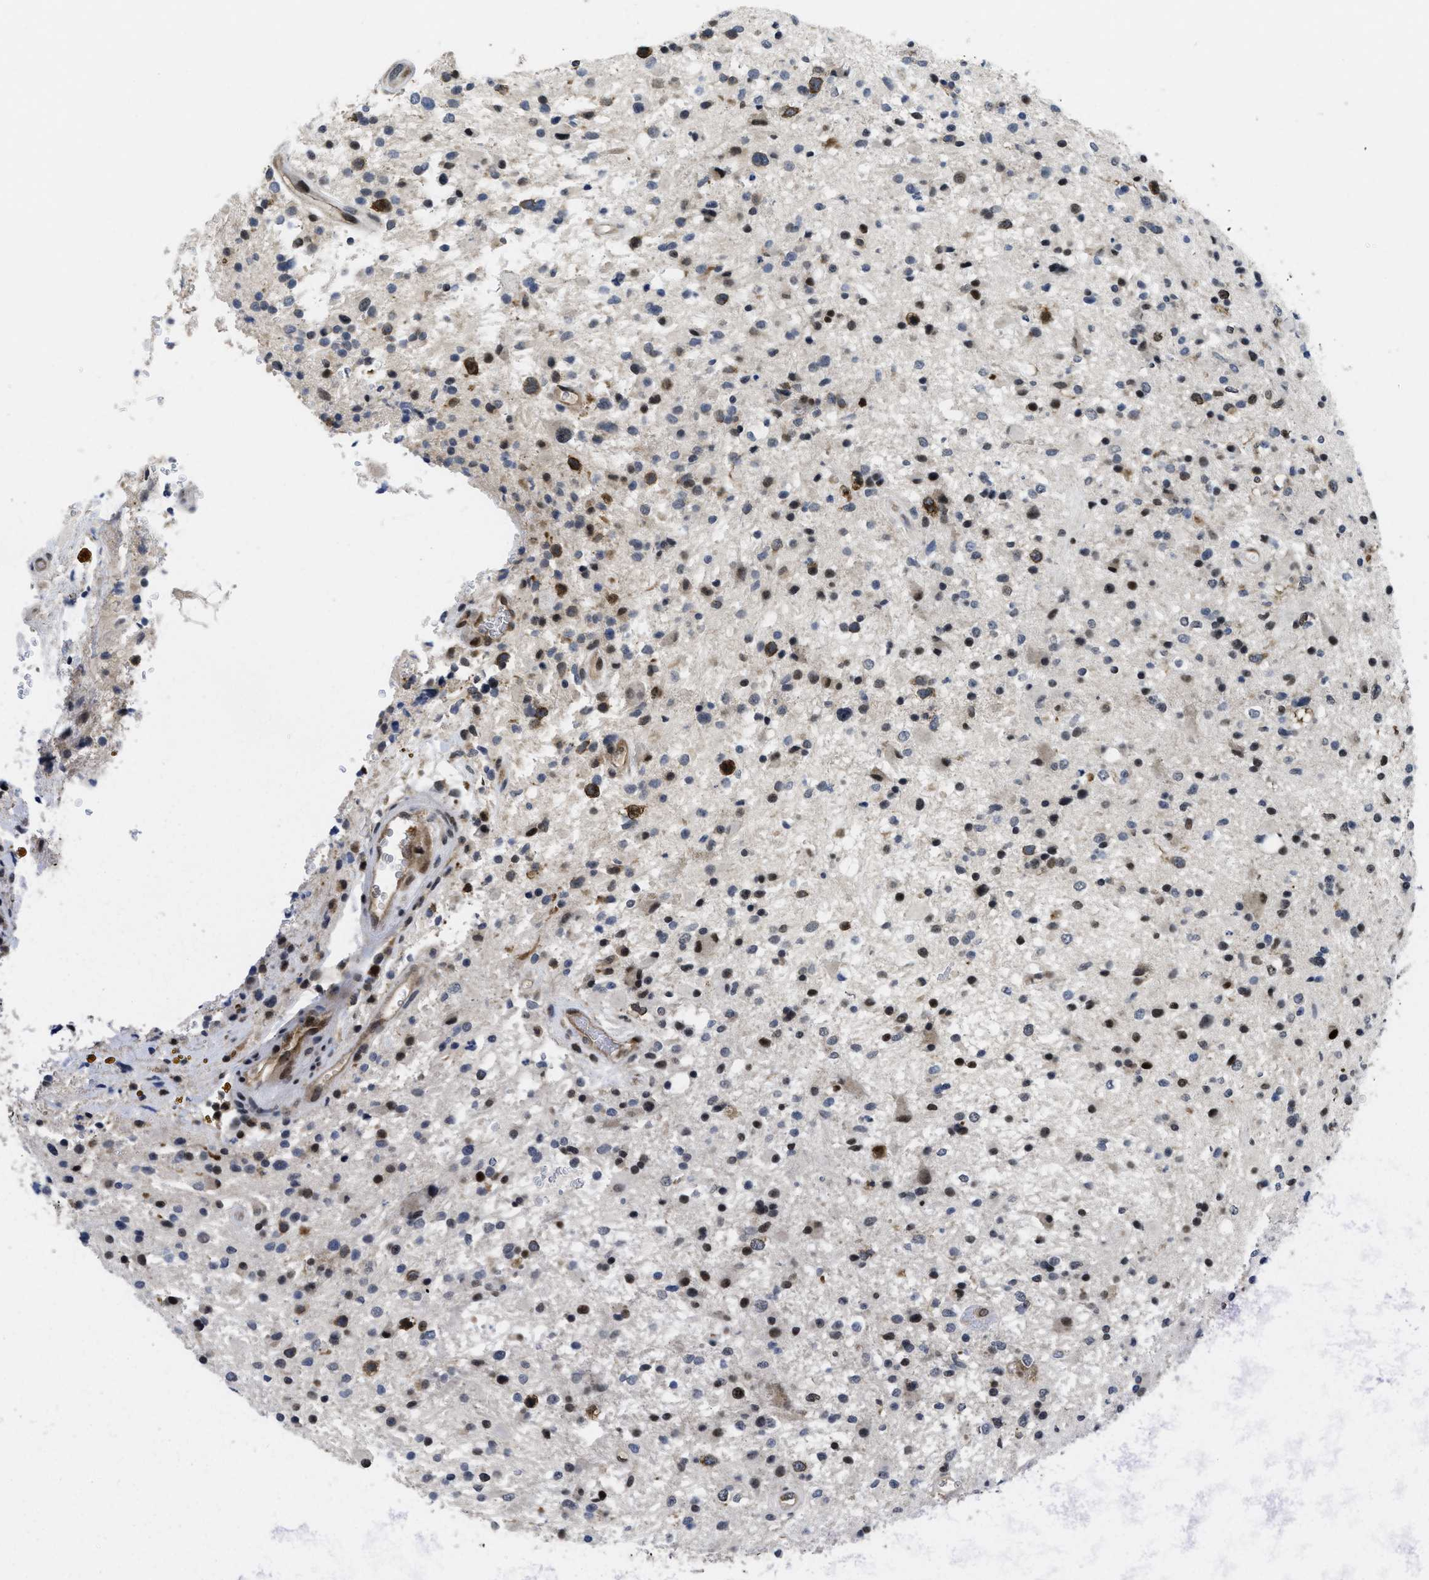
{"staining": {"intensity": "moderate", "quantity": "25%-75%", "location": "nuclear"}, "tissue": "glioma", "cell_type": "Tumor cells", "image_type": "cancer", "snomed": [{"axis": "morphology", "description": "Glioma, malignant, High grade"}, {"axis": "topography", "description": "Brain"}], "caption": "This micrograph reveals immunohistochemistry staining of human glioma, with medium moderate nuclear positivity in about 25%-75% of tumor cells.", "gene": "HIF1A", "patient": {"sex": "male", "age": 33}}